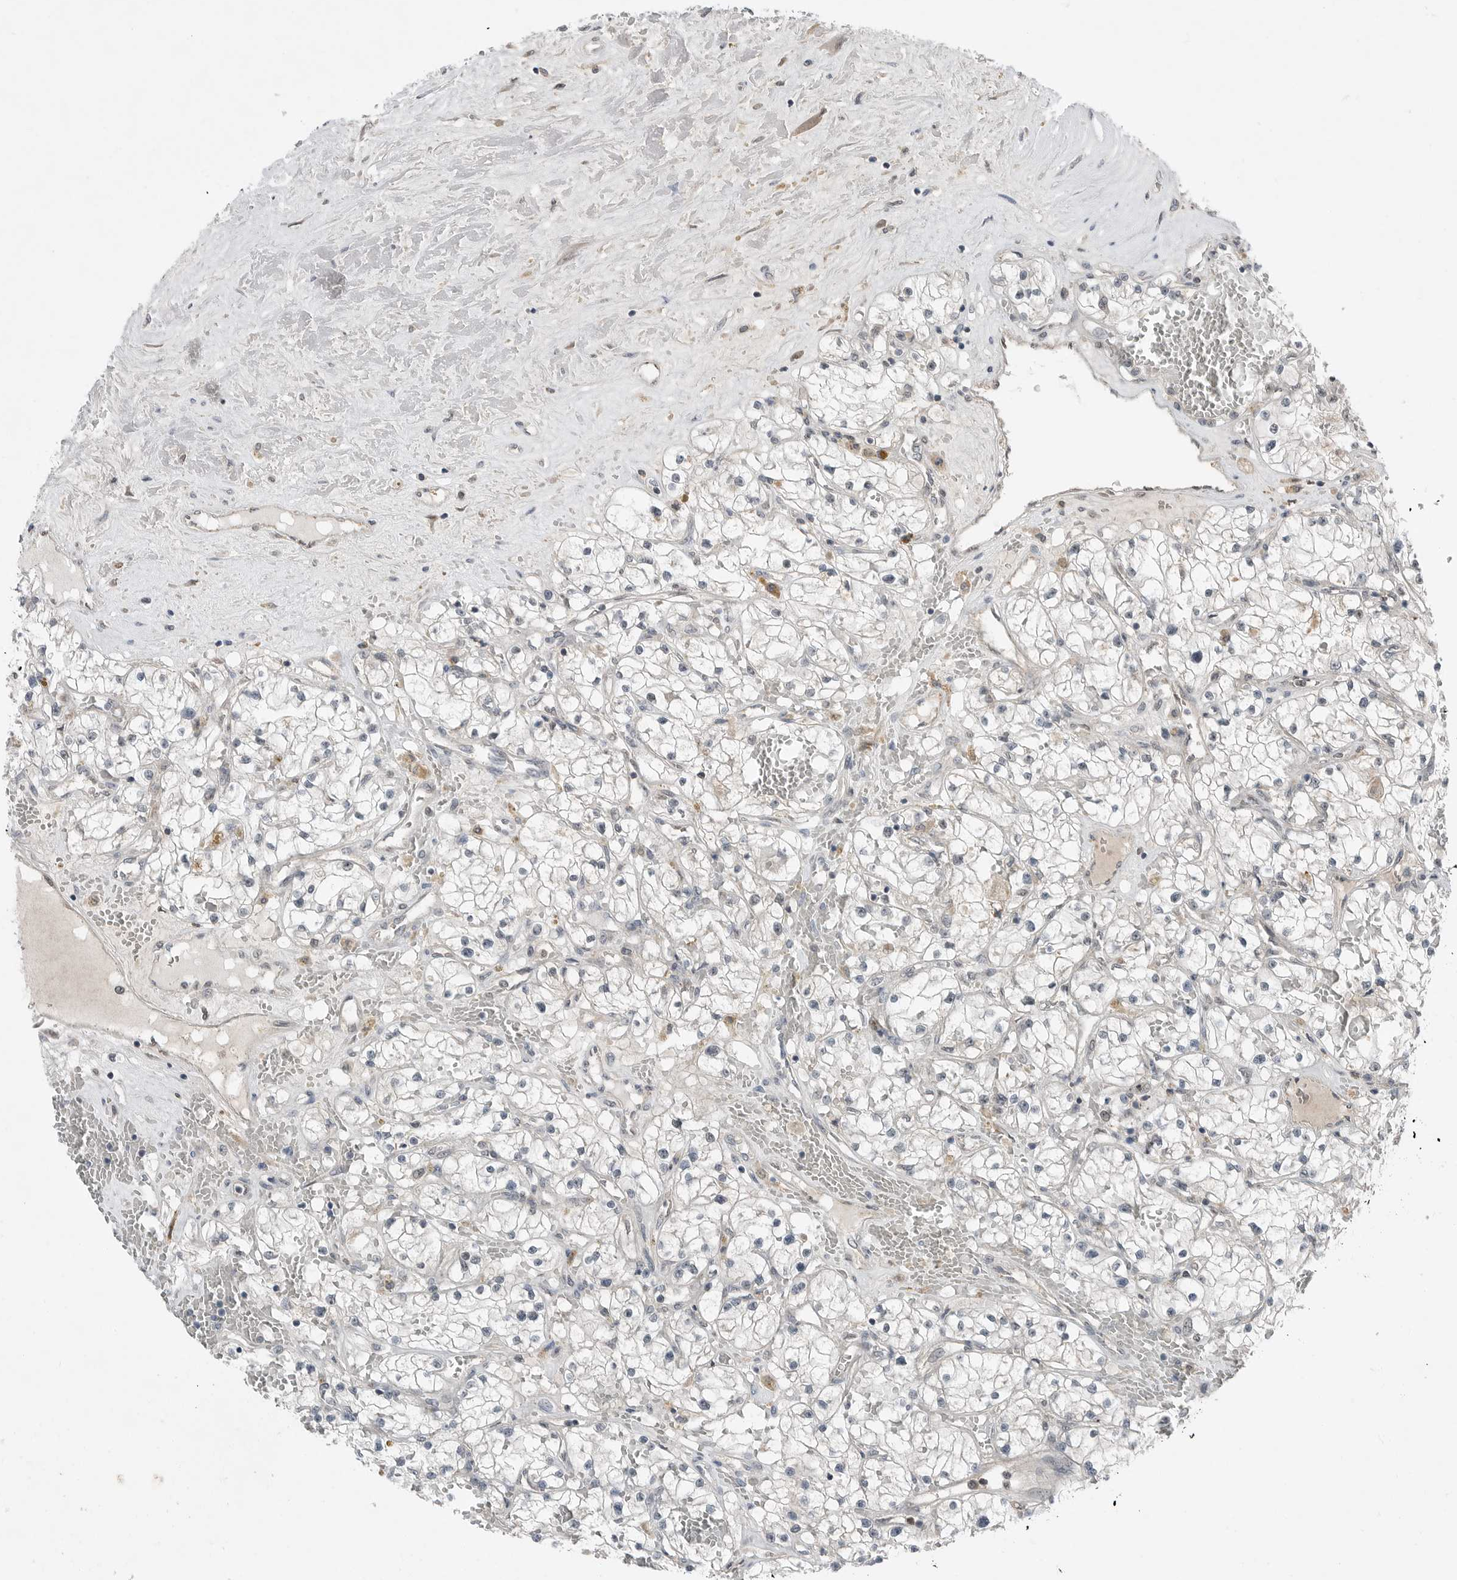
{"staining": {"intensity": "negative", "quantity": "none", "location": "none"}, "tissue": "renal cancer", "cell_type": "Tumor cells", "image_type": "cancer", "snomed": [{"axis": "morphology", "description": "Normal tissue, NOS"}, {"axis": "morphology", "description": "Adenocarcinoma, NOS"}, {"axis": "topography", "description": "Kidney"}], "caption": "Immunohistochemistry image of neoplastic tissue: adenocarcinoma (renal) stained with DAB exhibits no significant protein expression in tumor cells.", "gene": "MFAP3L", "patient": {"sex": "male", "age": 68}}